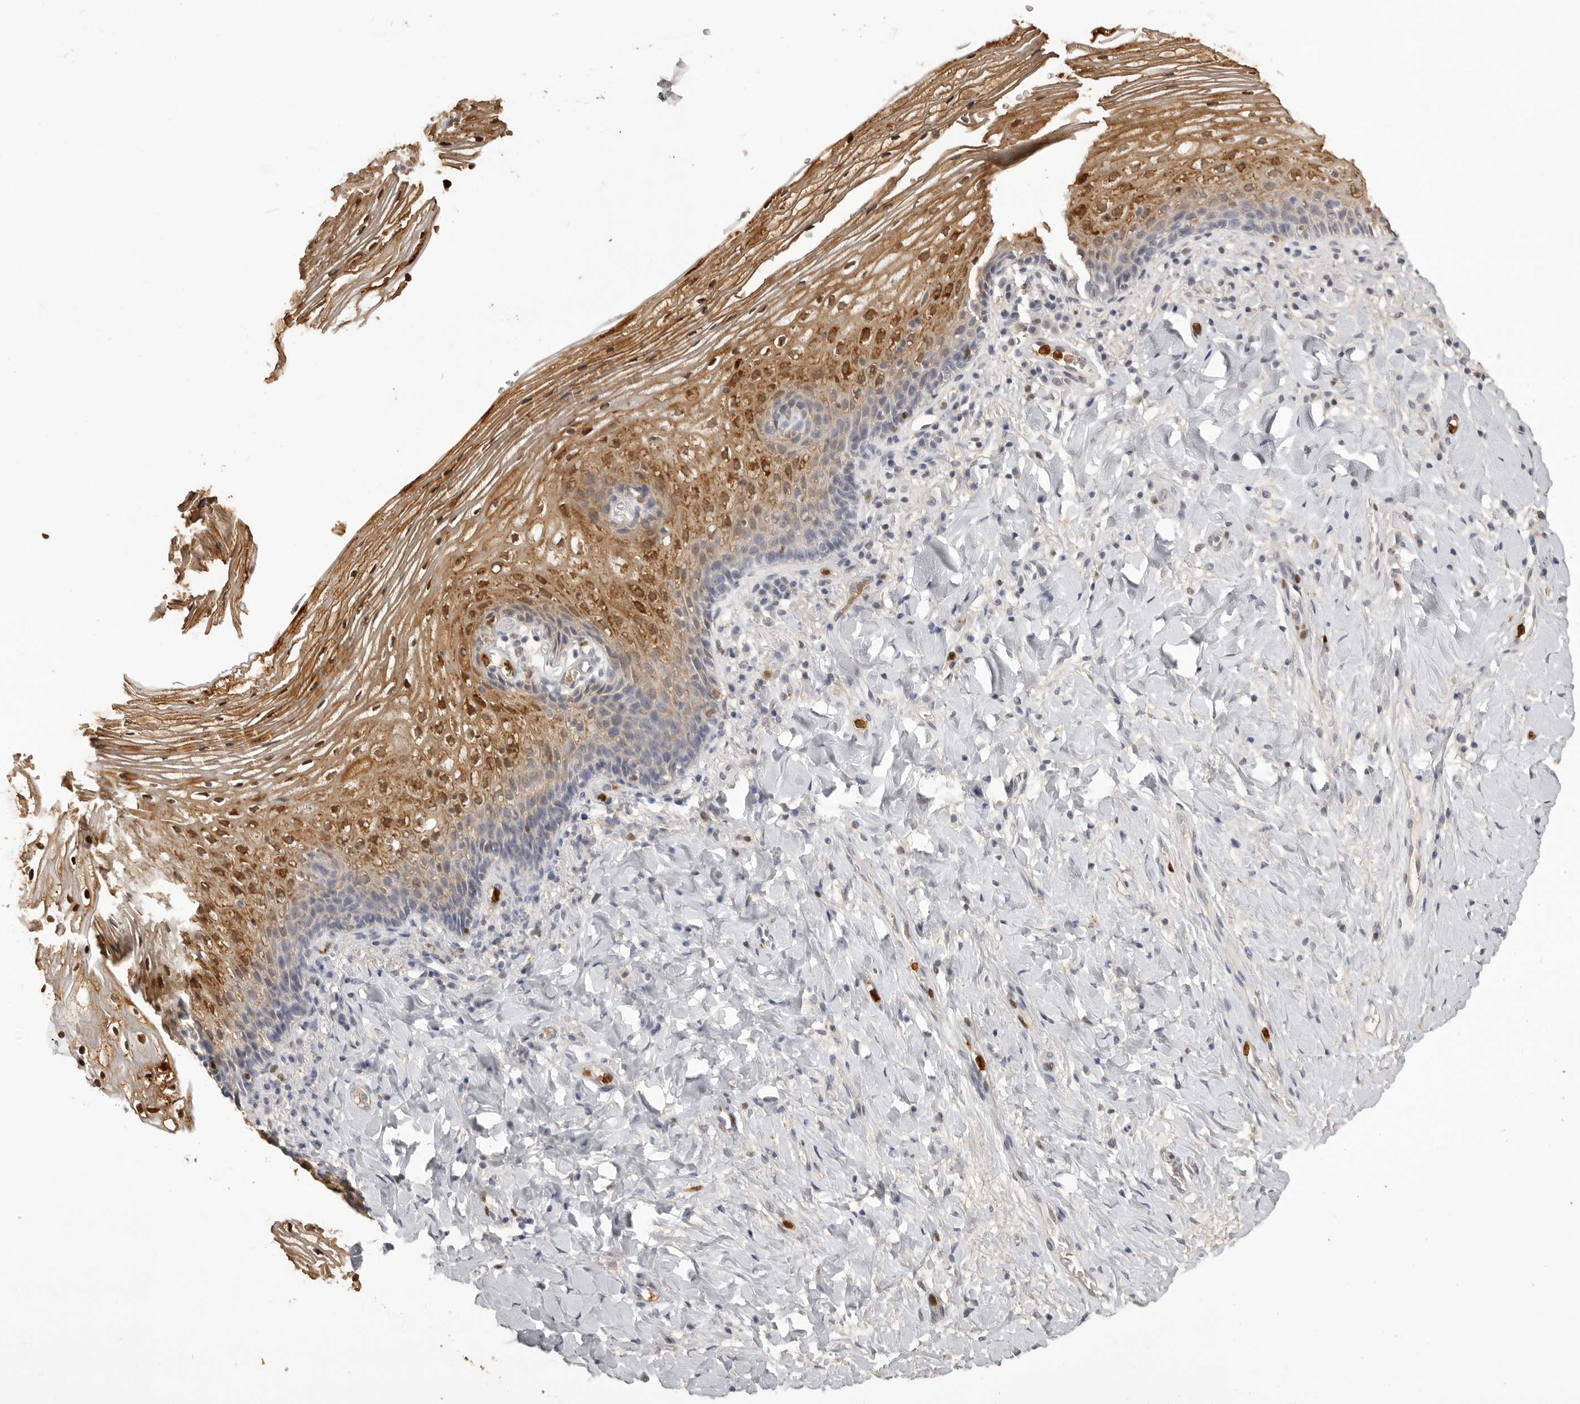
{"staining": {"intensity": "moderate", "quantity": "25%-75%", "location": "cytoplasmic/membranous,nuclear"}, "tissue": "vagina", "cell_type": "Squamous epithelial cells", "image_type": "normal", "snomed": [{"axis": "morphology", "description": "Normal tissue, NOS"}, {"axis": "topography", "description": "Vagina"}], "caption": "Unremarkable vagina was stained to show a protein in brown. There is medium levels of moderate cytoplasmic/membranous,nuclear staining in approximately 25%-75% of squamous epithelial cells.", "gene": "IL31", "patient": {"sex": "female", "age": 60}}